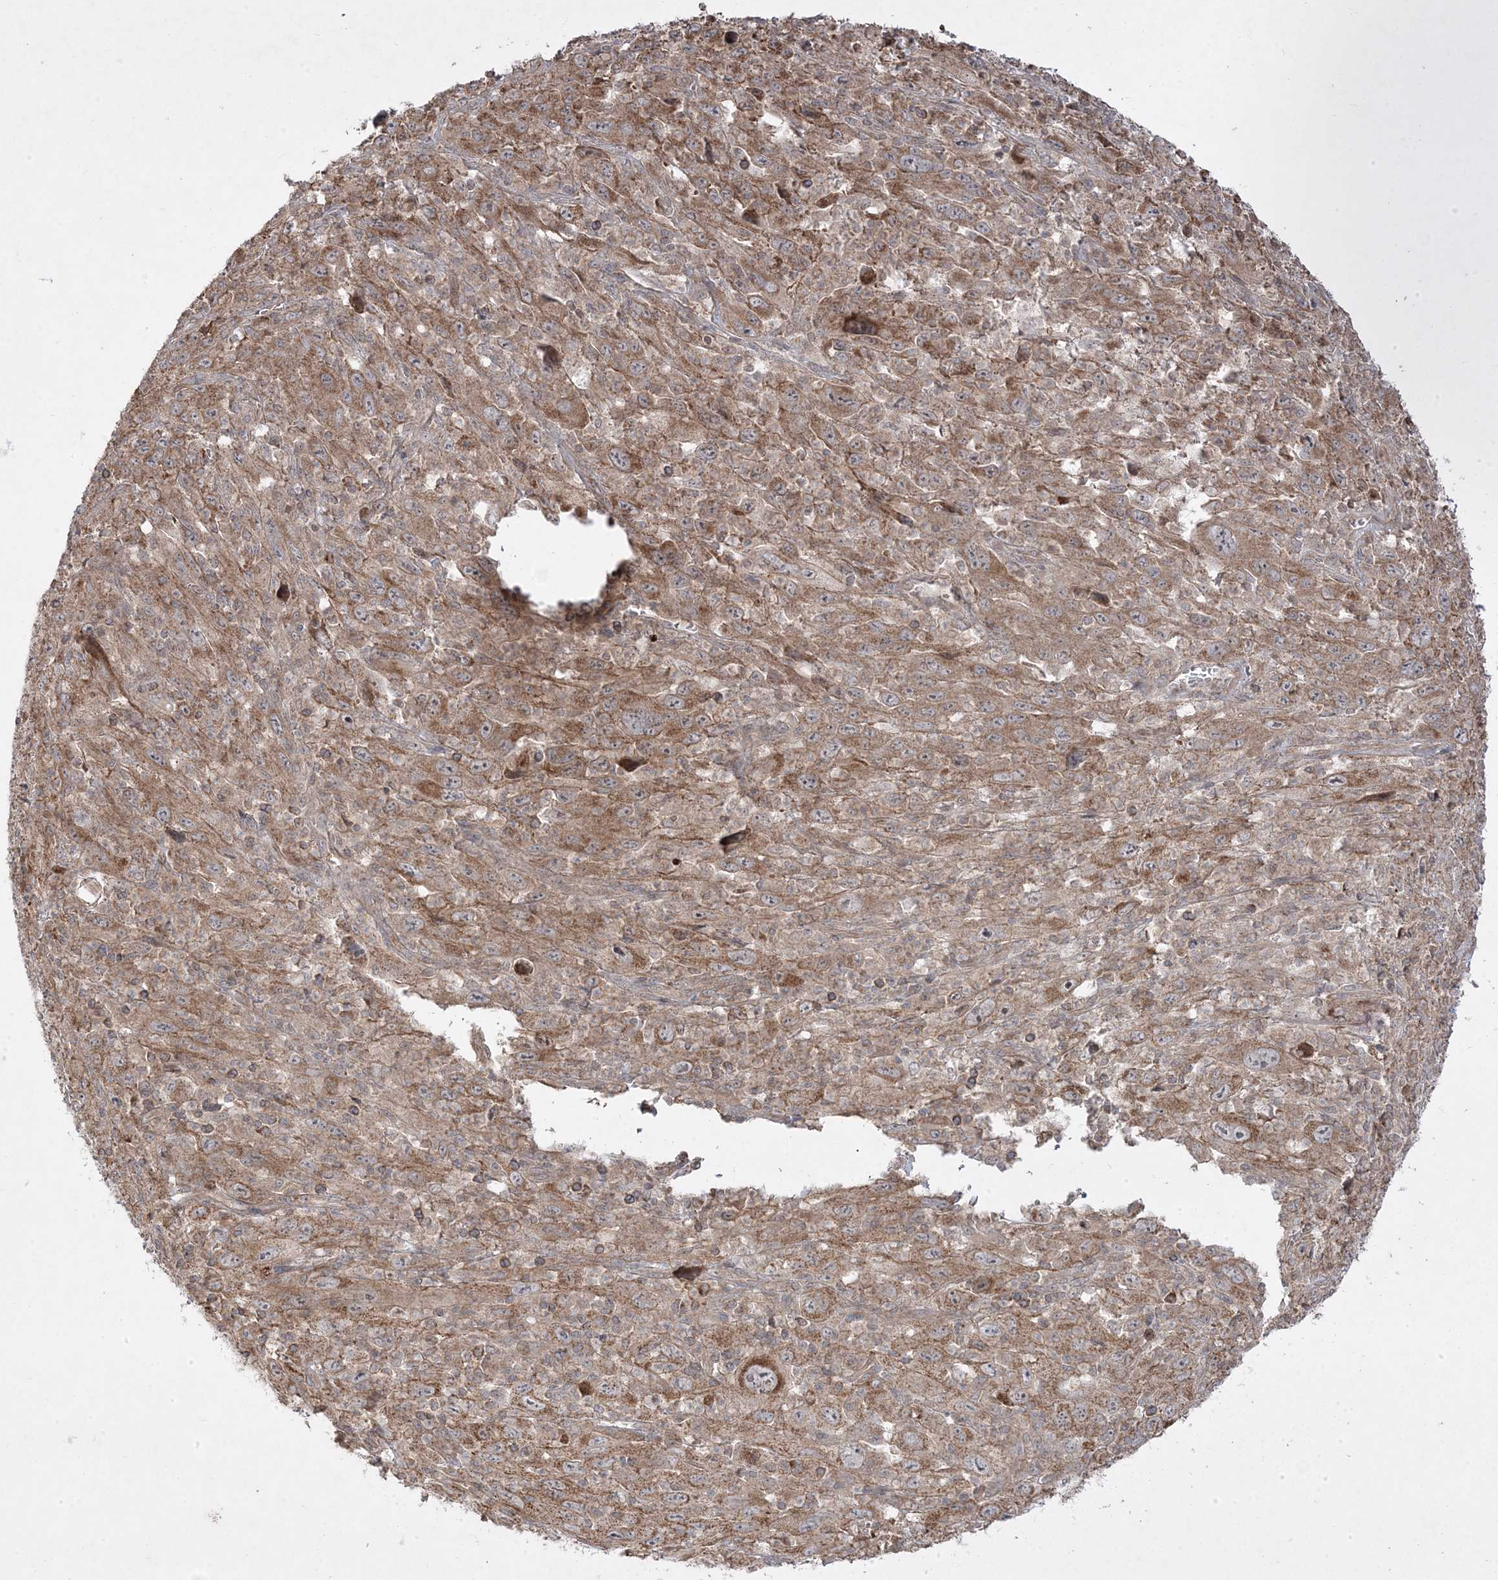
{"staining": {"intensity": "moderate", "quantity": ">75%", "location": "cytoplasmic/membranous"}, "tissue": "melanoma", "cell_type": "Tumor cells", "image_type": "cancer", "snomed": [{"axis": "morphology", "description": "Malignant melanoma, Metastatic site"}, {"axis": "topography", "description": "Skin"}], "caption": "A photomicrograph of human melanoma stained for a protein displays moderate cytoplasmic/membranous brown staining in tumor cells.", "gene": "CLUAP1", "patient": {"sex": "female", "age": 56}}